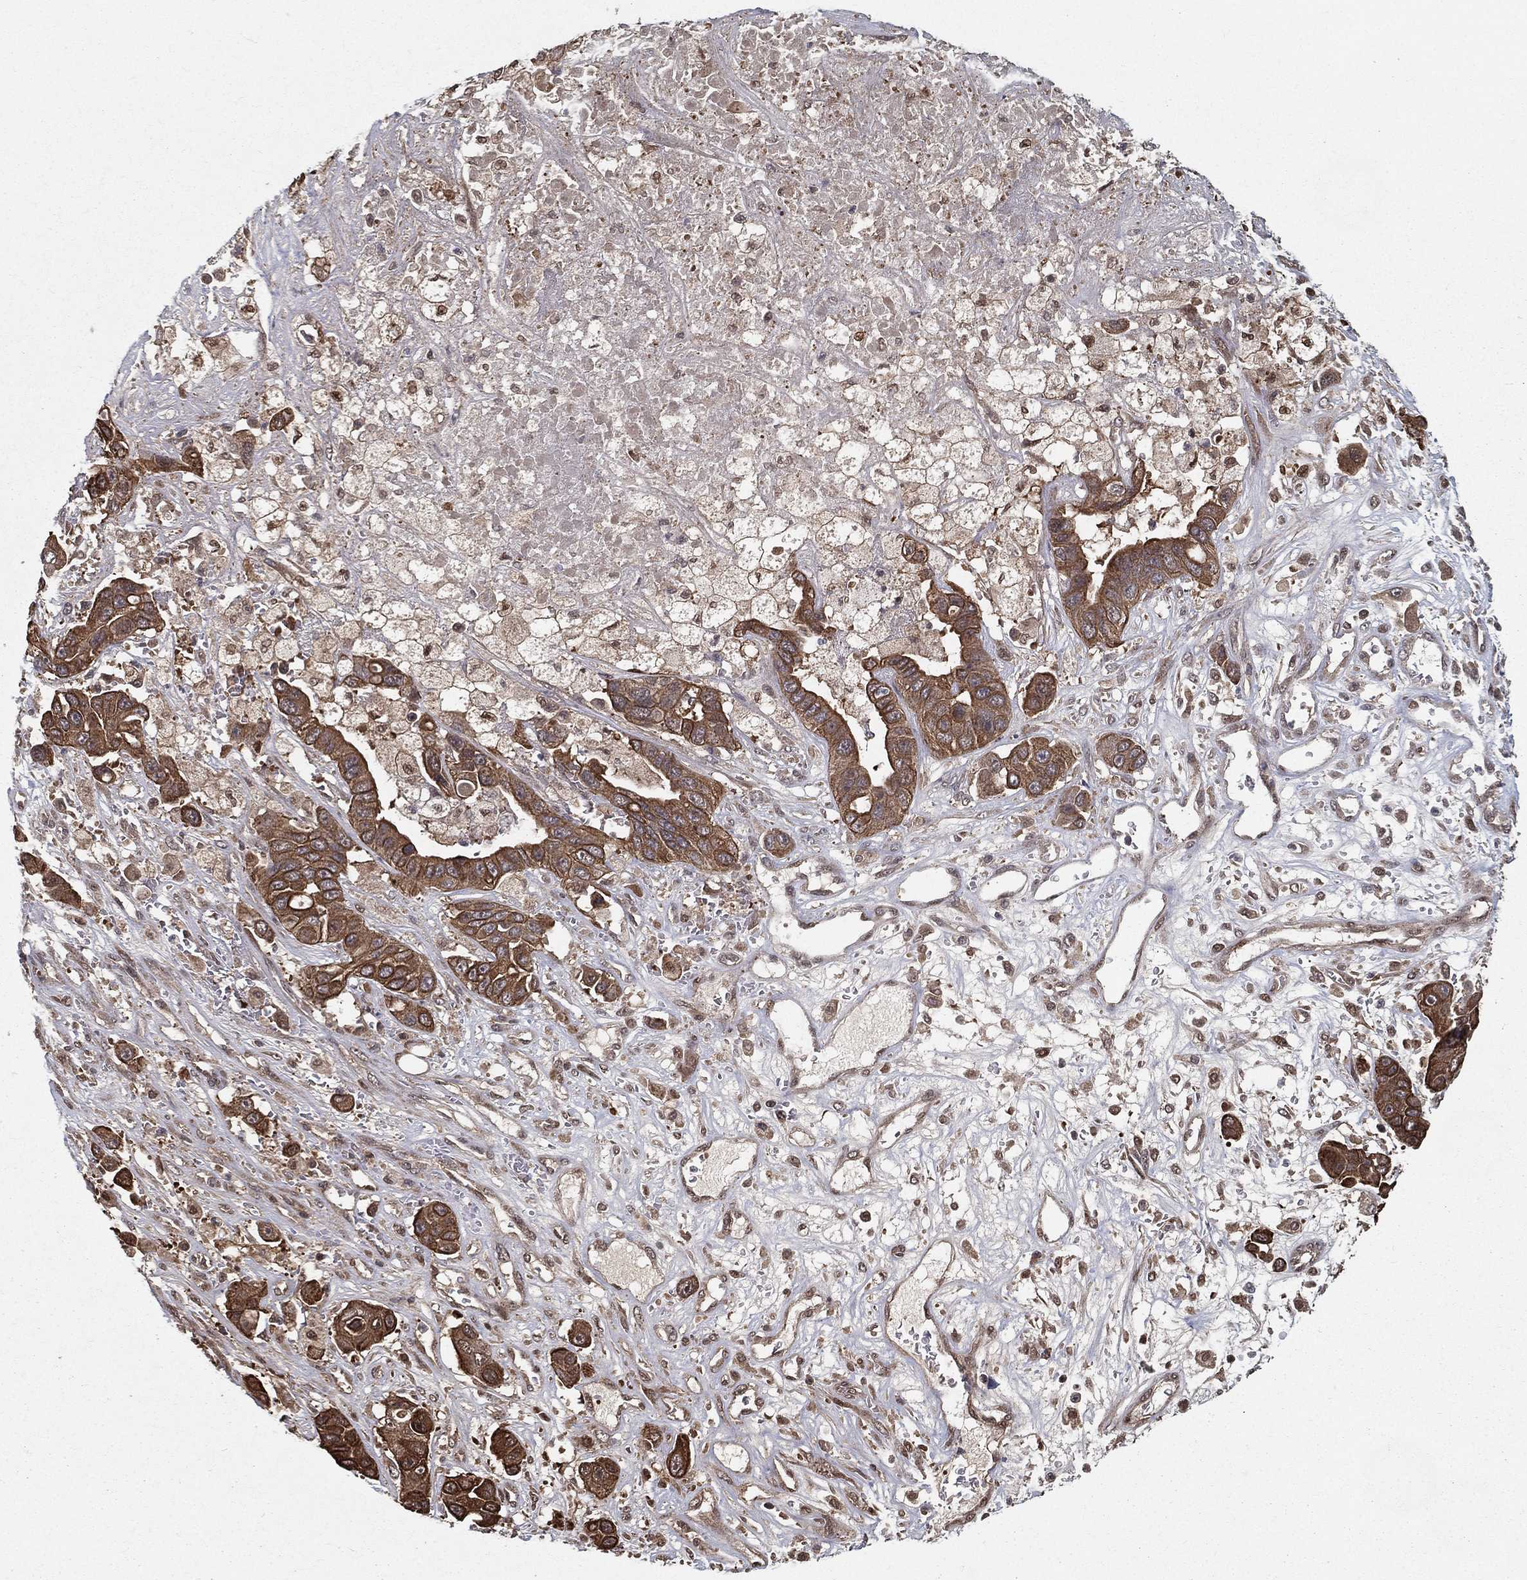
{"staining": {"intensity": "strong", "quantity": ">75%", "location": "cytoplasmic/membranous"}, "tissue": "liver cancer", "cell_type": "Tumor cells", "image_type": "cancer", "snomed": [{"axis": "morphology", "description": "Cholangiocarcinoma"}, {"axis": "topography", "description": "Liver"}], "caption": "Protein staining demonstrates strong cytoplasmic/membranous expression in approximately >75% of tumor cells in cholangiocarcinoma (liver).", "gene": "SLC6A6", "patient": {"sex": "female", "age": 52}}